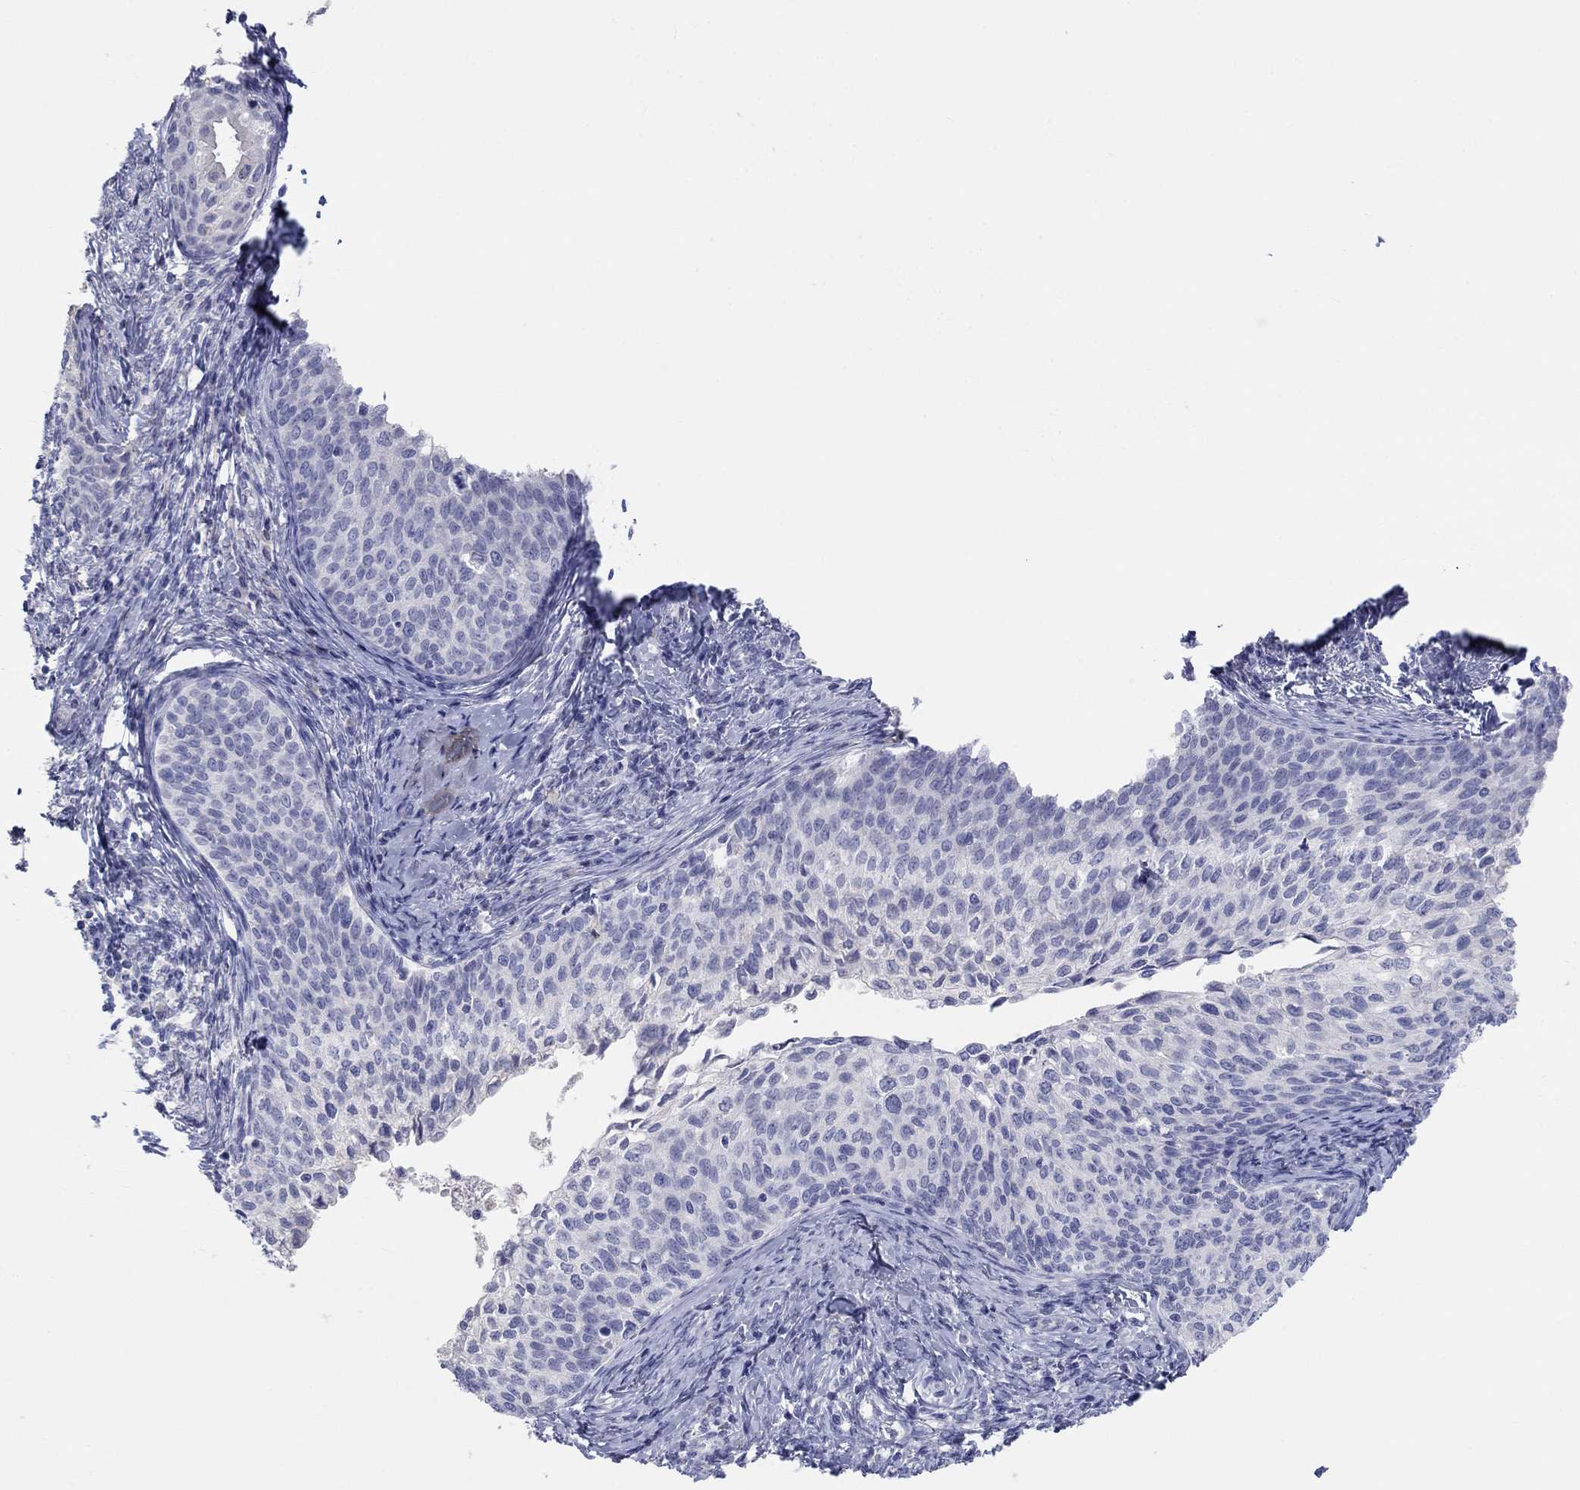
{"staining": {"intensity": "negative", "quantity": "none", "location": "none"}, "tissue": "cervical cancer", "cell_type": "Tumor cells", "image_type": "cancer", "snomed": [{"axis": "morphology", "description": "Squamous cell carcinoma, NOS"}, {"axis": "topography", "description": "Cervix"}], "caption": "IHC of human cervical cancer exhibits no expression in tumor cells.", "gene": "LRRC4C", "patient": {"sex": "female", "age": 51}}